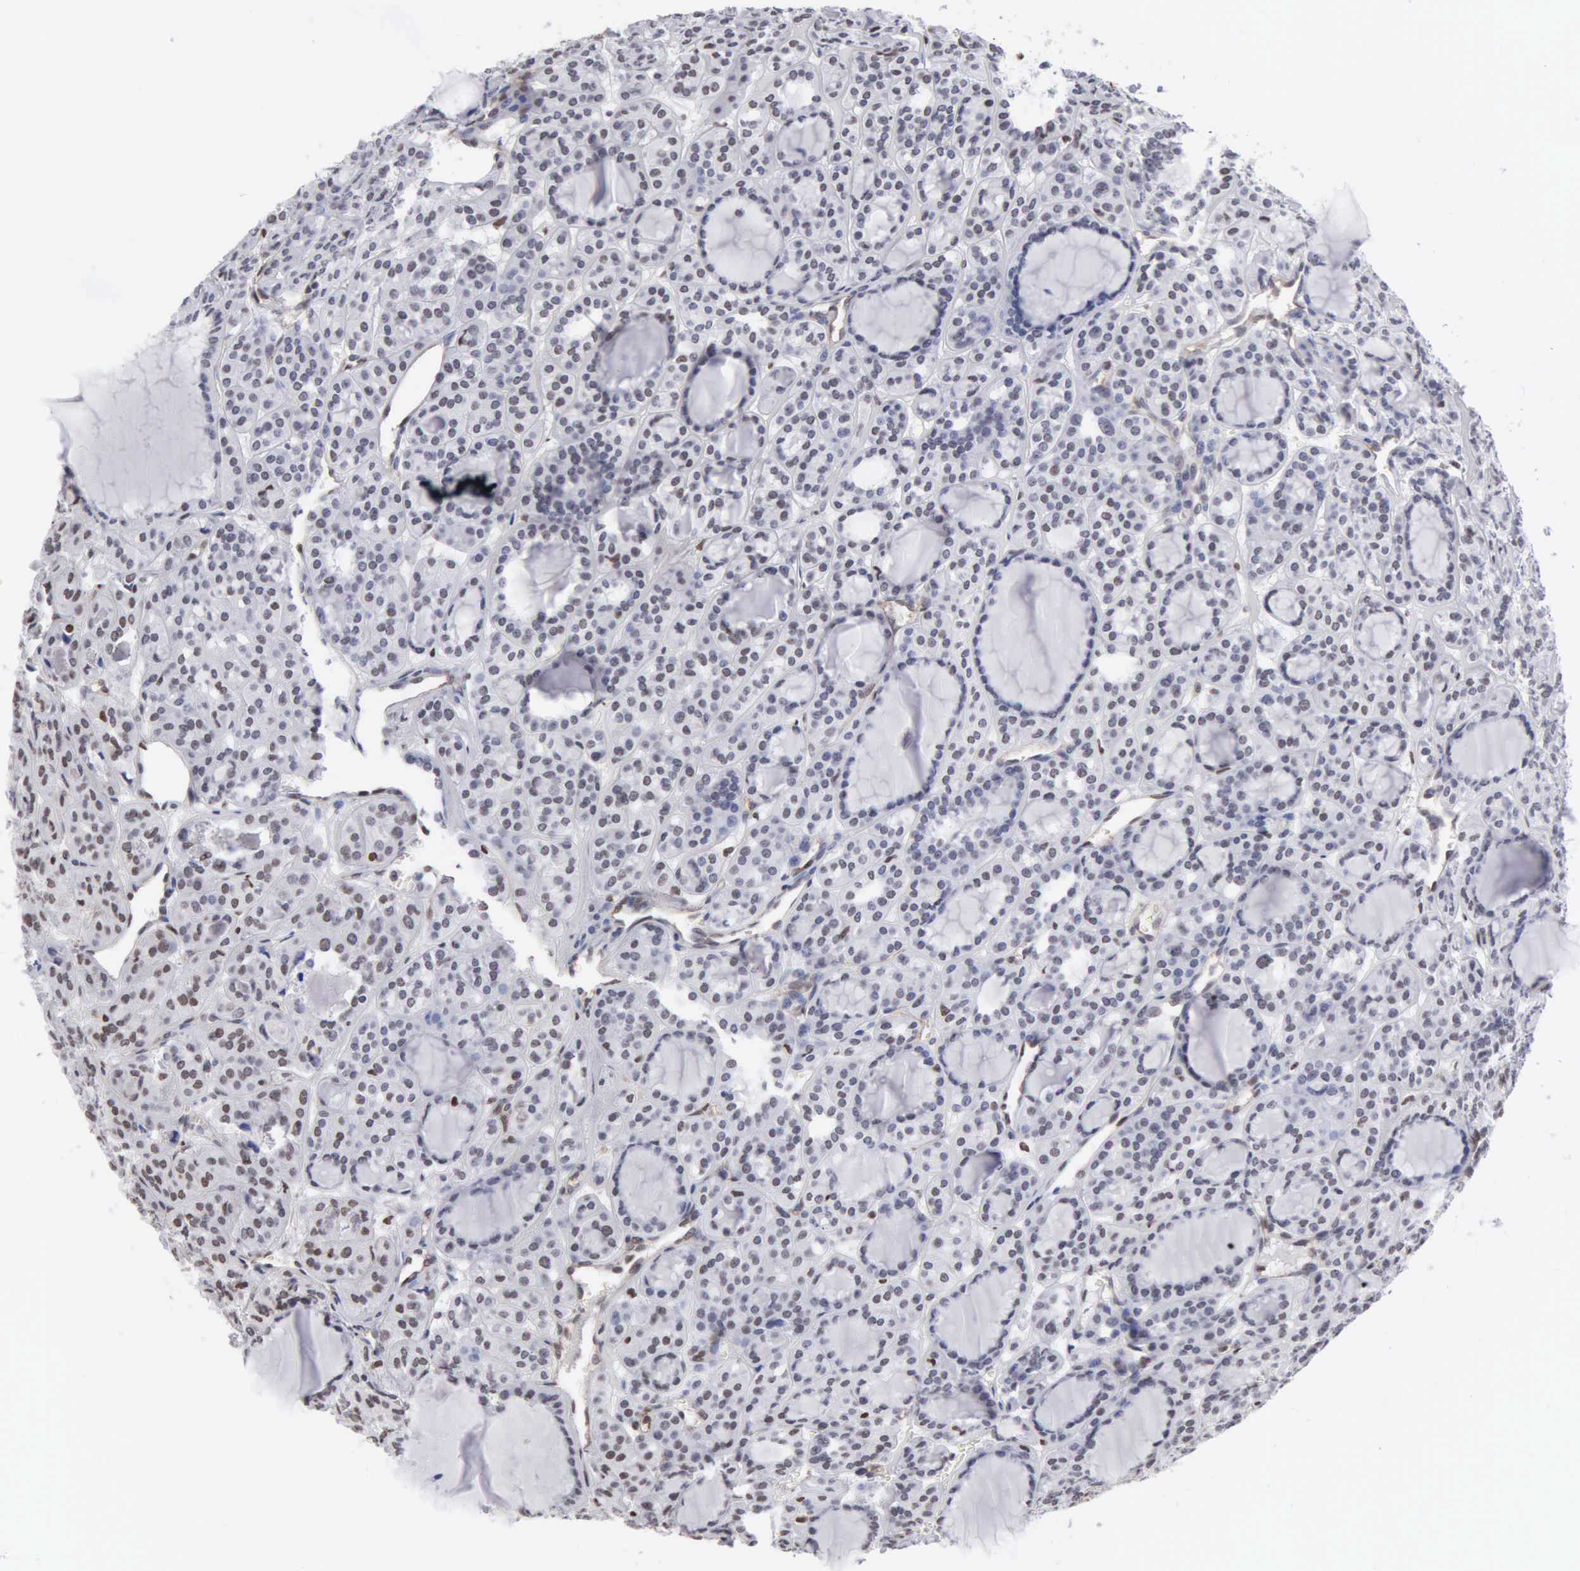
{"staining": {"intensity": "negative", "quantity": "none", "location": "none"}, "tissue": "thyroid cancer", "cell_type": "Tumor cells", "image_type": "cancer", "snomed": [{"axis": "morphology", "description": "Follicular adenoma carcinoma, NOS"}, {"axis": "topography", "description": "Thyroid gland"}], "caption": "DAB (3,3'-diaminobenzidine) immunohistochemical staining of follicular adenoma carcinoma (thyroid) reveals no significant staining in tumor cells. (DAB (3,3'-diaminobenzidine) immunohistochemistry (IHC), high magnification).", "gene": "CCNG1", "patient": {"sex": "female", "age": 71}}